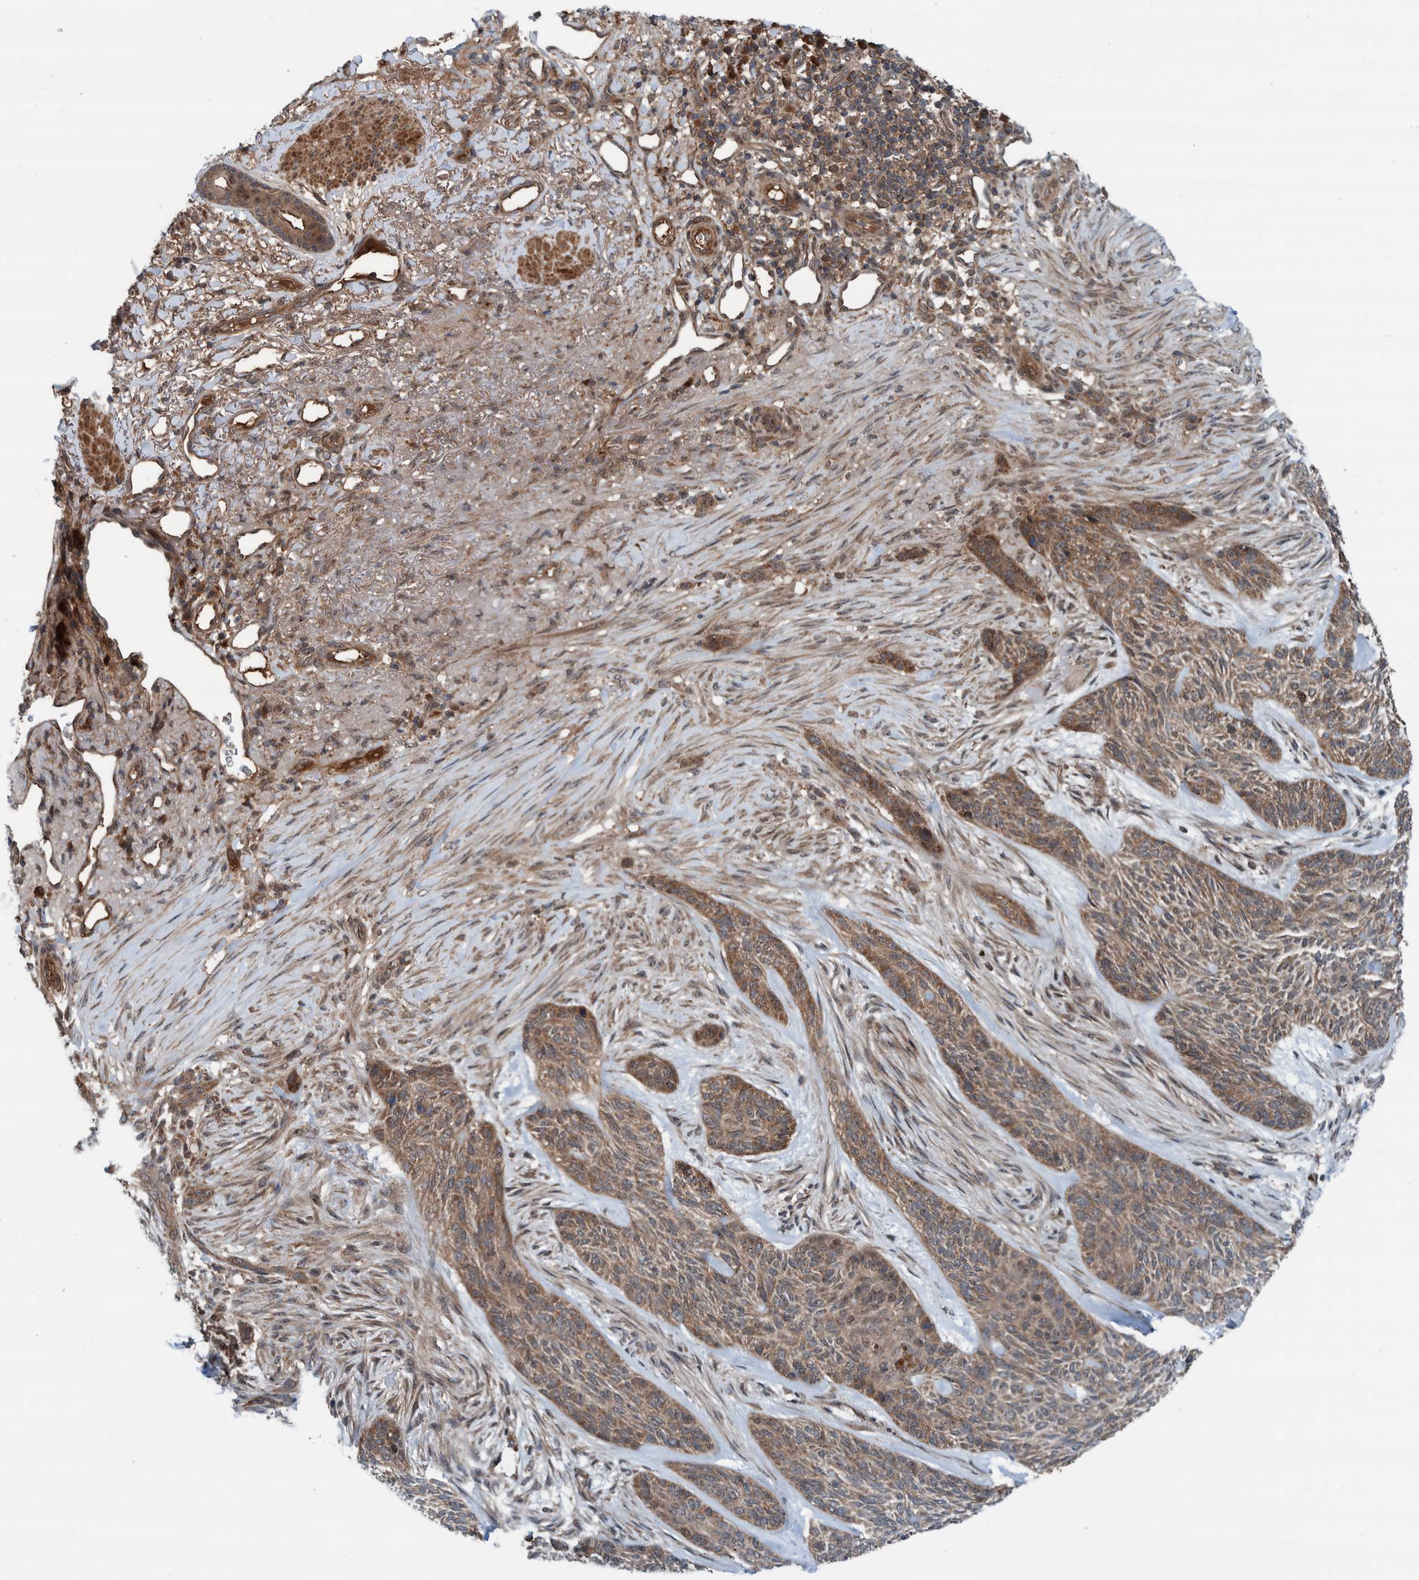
{"staining": {"intensity": "moderate", "quantity": ">75%", "location": "cytoplasmic/membranous"}, "tissue": "skin cancer", "cell_type": "Tumor cells", "image_type": "cancer", "snomed": [{"axis": "morphology", "description": "Basal cell carcinoma"}, {"axis": "topography", "description": "Skin"}], "caption": "Immunohistochemistry micrograph of neoplastic tissue: human basal cell carcinoma (skin) stained using immunohistochemistry reveals medium levels of moderate protein expression localized specifically in the cytoplasmic/membranous of tumor cells, appearing as a cytoplasmic/membranous brown color.", "gene": "CUEDC1", "patient": {"sex": "male", "age": 55}}